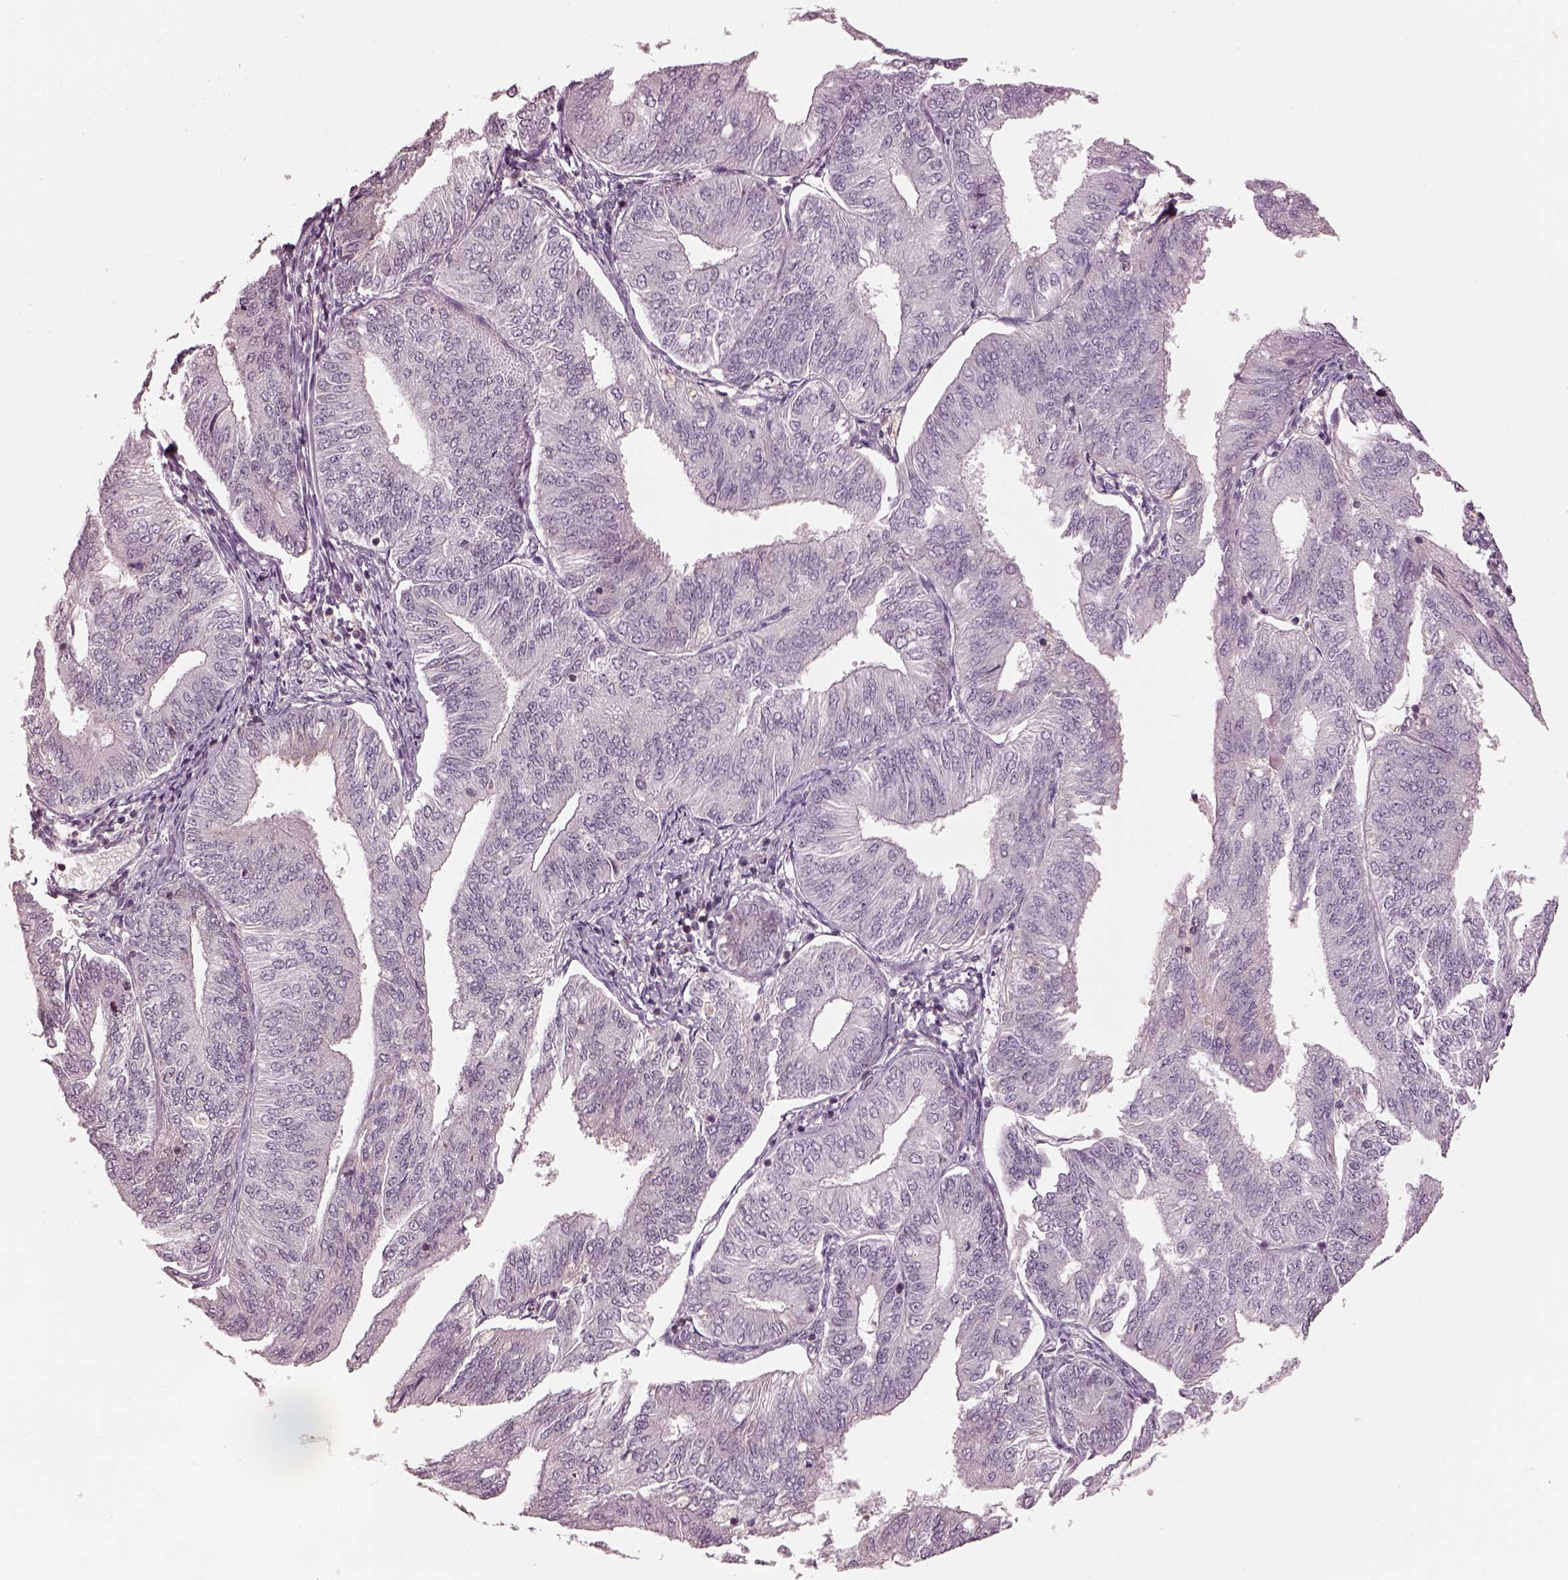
{"staining": {"intensity": "negative", "quantity": "none", "location": "none"}, "tissue": "endometrial cancer", "cell_type": "Tumor cells", "image_type": "cancer", "snomed": [{"axis": "morphology", "description": "Adenocarcinoma, NOS"}, {"axis": "topography", "description": "Endometrium"}], "caption": "Immunohistochemical staining of endometrial cancer exhibits no significant expression in tumor cells.", "gene": "TLX3", "patient": {"sex": "female", "age": 58}}